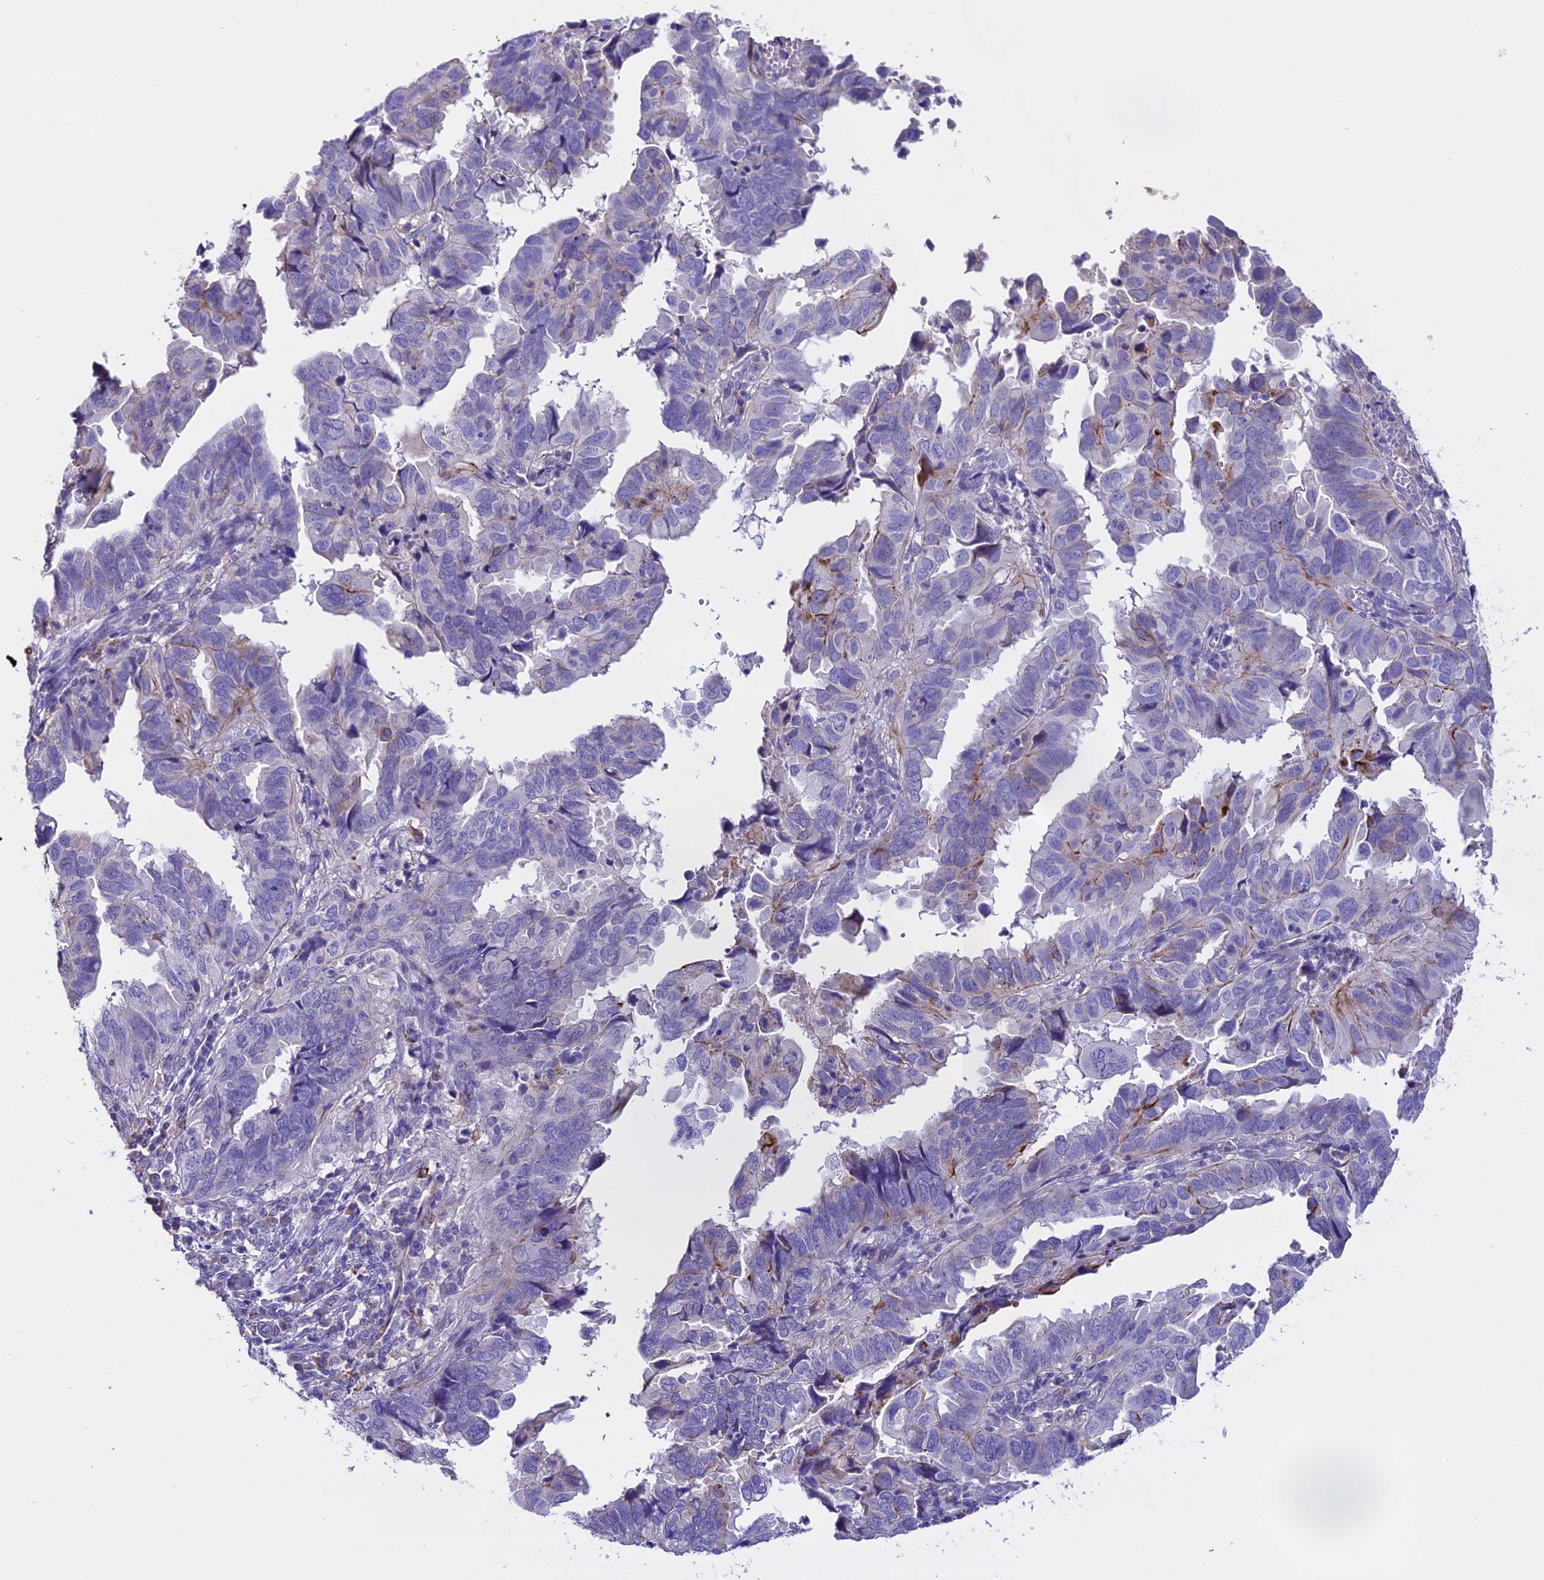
{"staining": {"intensity": "negative", "quantity": "none", "location": "none"}, "tissue": "endometrial cancer", "cell_type": "Tumor cells", "image_type": "cancer", "snomed": [{"axis": "morphology", "description": "Adenocarcinoma, NOS"}, {"axis": "topography", "description": "Uterus"}], "caption": "IHC of endometrial adenocarcinoma displays no positivity in tumor cells. The staining is performed using DAB brown chromogen with nuclei counter-stained in using hematoxylin.", "gene": "NOD2", "patient": {"sex": "female", "age": 77}}